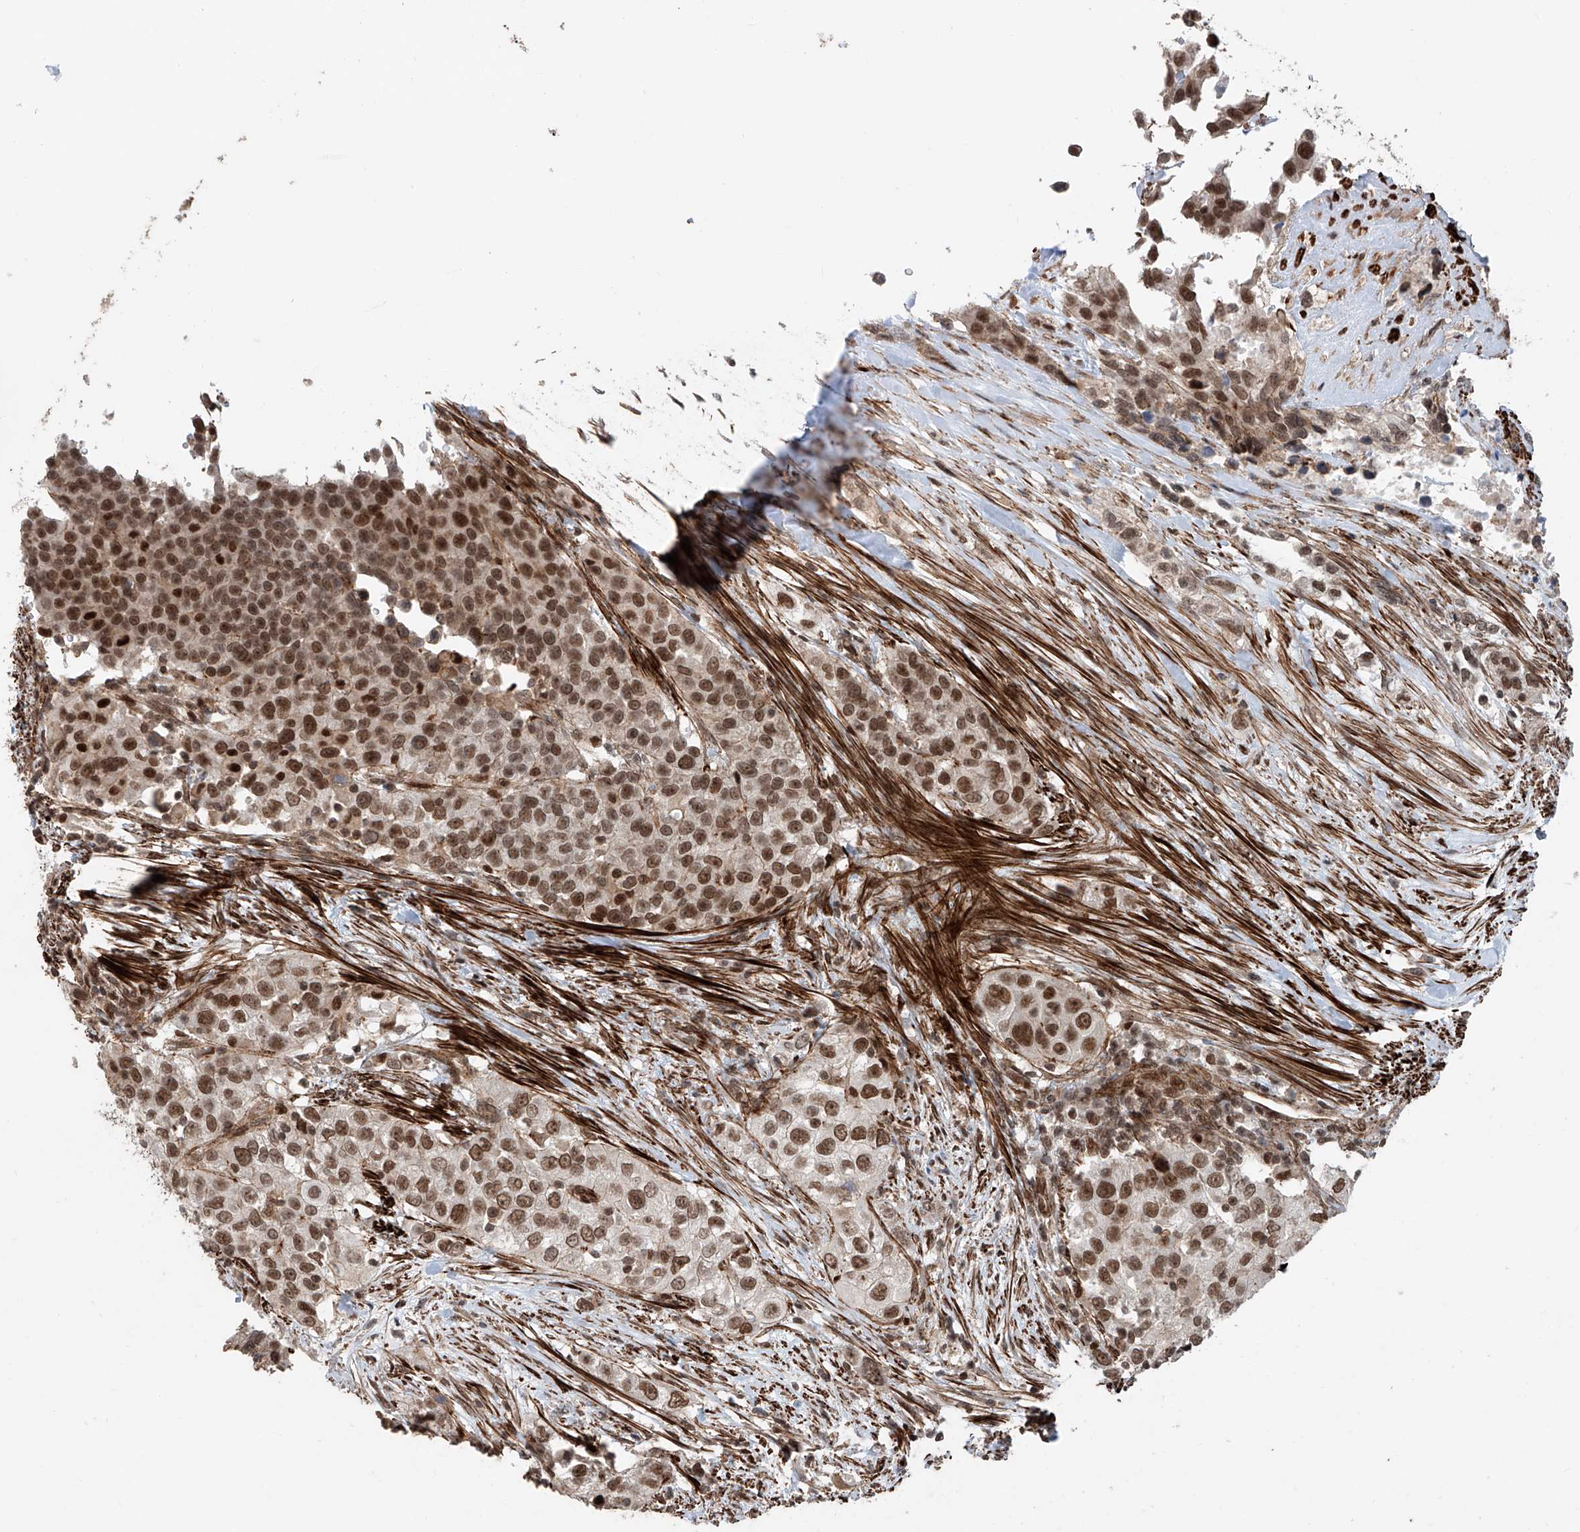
{"staining": {"intensity": "moderate", "quantity": ">75%", "location": "nuclear"}, "tissue": "urothelial cancer", "cell_type": "Tumor cells", "image_type": "cancer", "snomed": [{"axis": "morphology", "description": "Urothelial carcinoma, High grade"}, {"axis": "topography", "description": "Urinary bladder"}], "caption": "Protein expression analysis of human urothelial cancer reveals moderate nuclear positivity in about >75% of tumor cells.", "gene": "SDE2", "patient": {"sex": "female", "age": 80}}